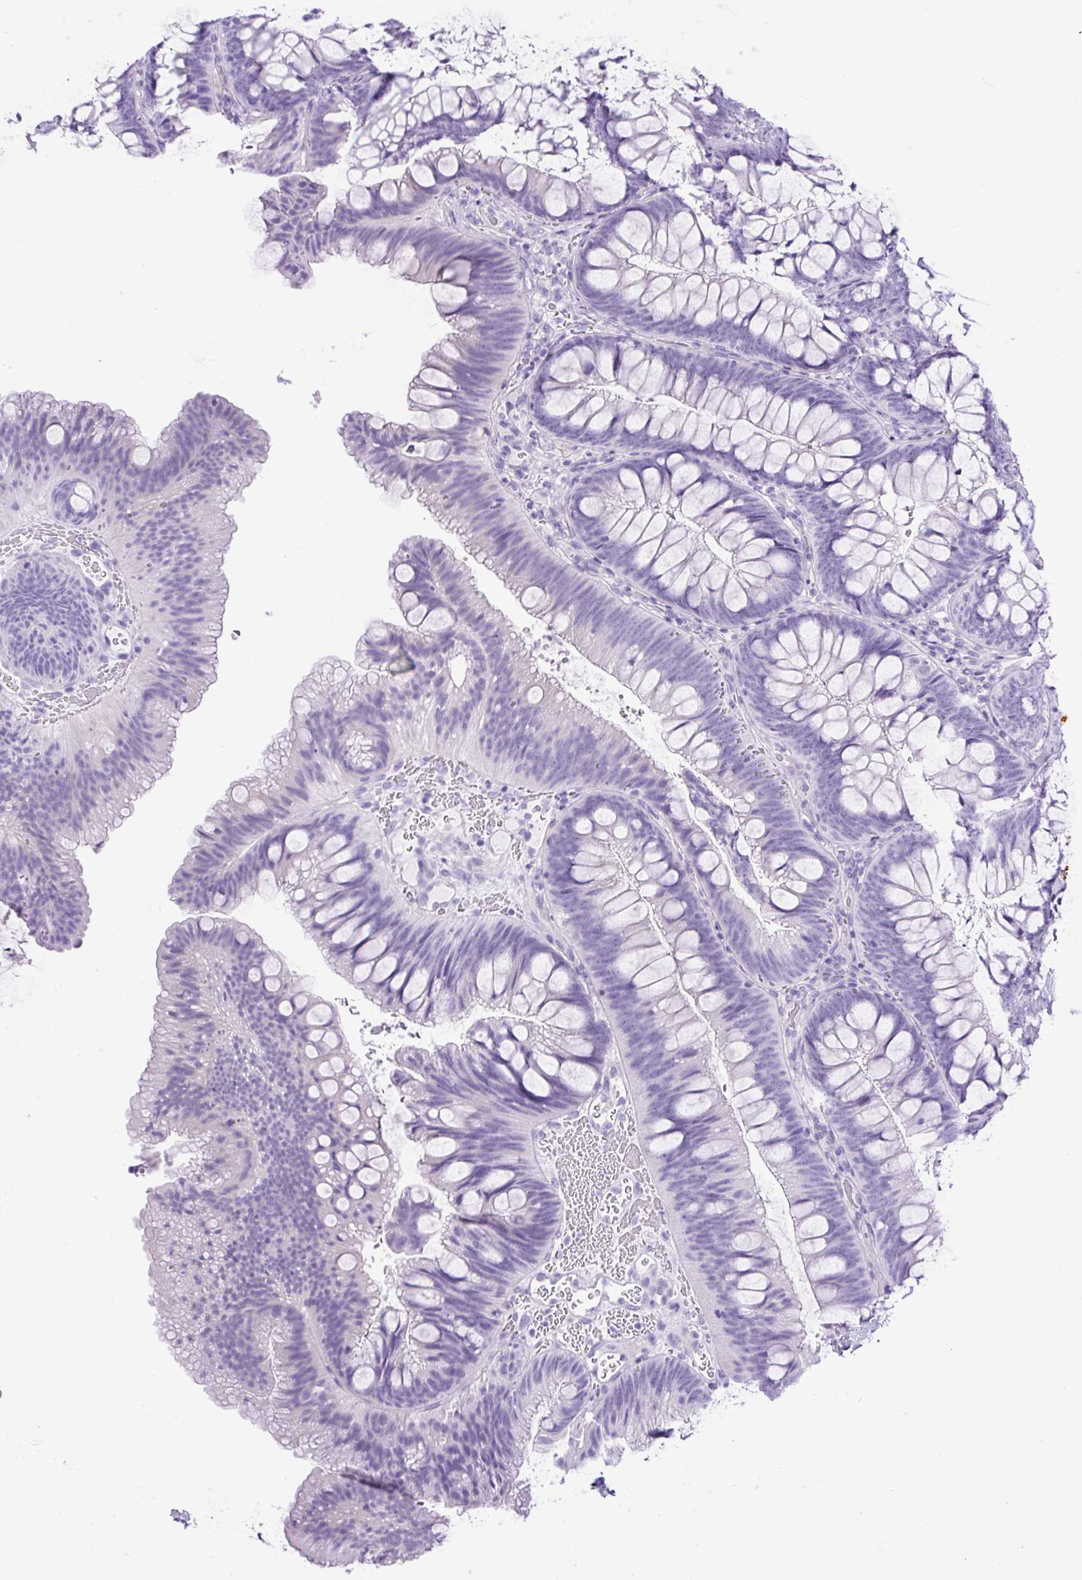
{"staining": {"intensity": "negative", "quantity": "none", "location": "none"}, "tissue": "colon", "cell_type": "Endothelial cells", "image_type": "normal", "snomed": [{"axis": "morphology", "description": "Normal tissue, NOS"}, {"axis": "morphology", "description": "Adenoma, NOS"}, {"axis": "topography", "description": "Soft tissue"}, {"axis": "topography", "description": "Colon"}], "caption": "Colon stained for a protein using immunohistochemistry demonstrates no staining endothelial cells.", "gene": "UPP1", "patient": {"sex": "male", "age": 47}}